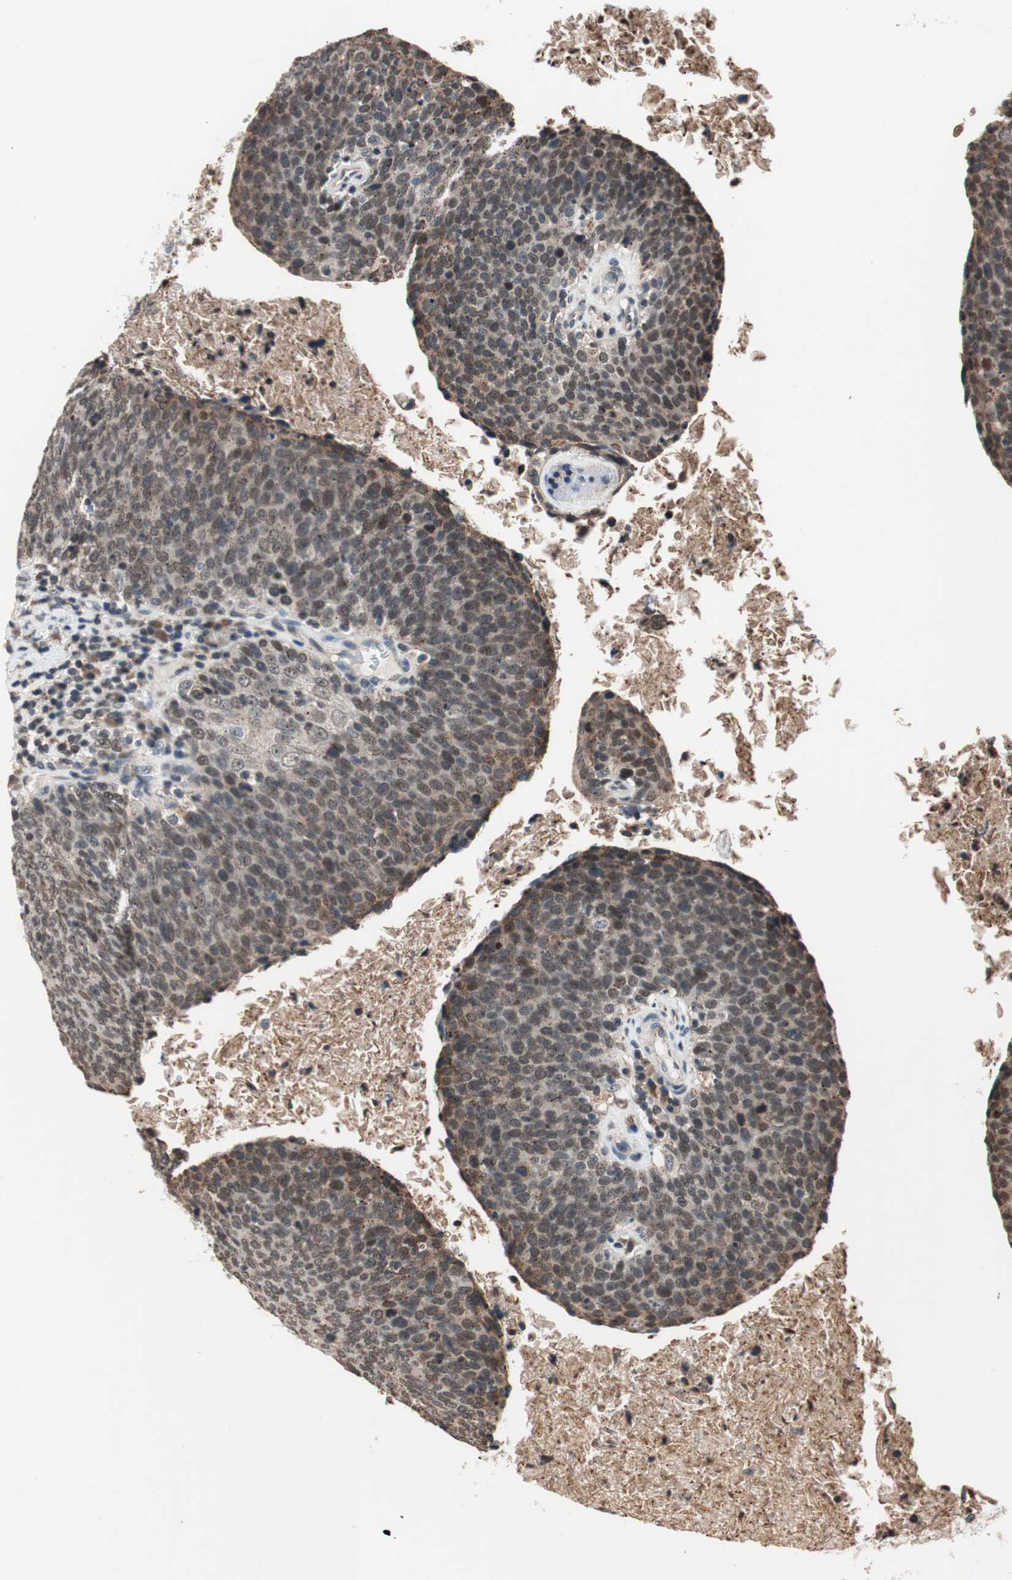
{"staining": {"intensity": "weak", "quantity": ">75%", "location": "nuclear"}, "tissue": "head and neck cancer", "cell_type": "Tumor cells", "image_type": "cancer", "snomed": [{"axis": "morphology", "description": "Squamous cell carcinoma, NOS"}, {"axis": "morphology", "description": "Squamous cell carcinoma, metastatic, NOS"}, {"axis": "topography", "description": "Lymph node"}, {"axis": "topography", "description": "Head-Neck"}], "caption": "Approximately >75% of tumor cells in head and neck cancer show weak nuclear protein expression as visualized by brown immunohistochemical staining.", "gene": "RFC1", "patient": {"sex": "male", "age": 62}}